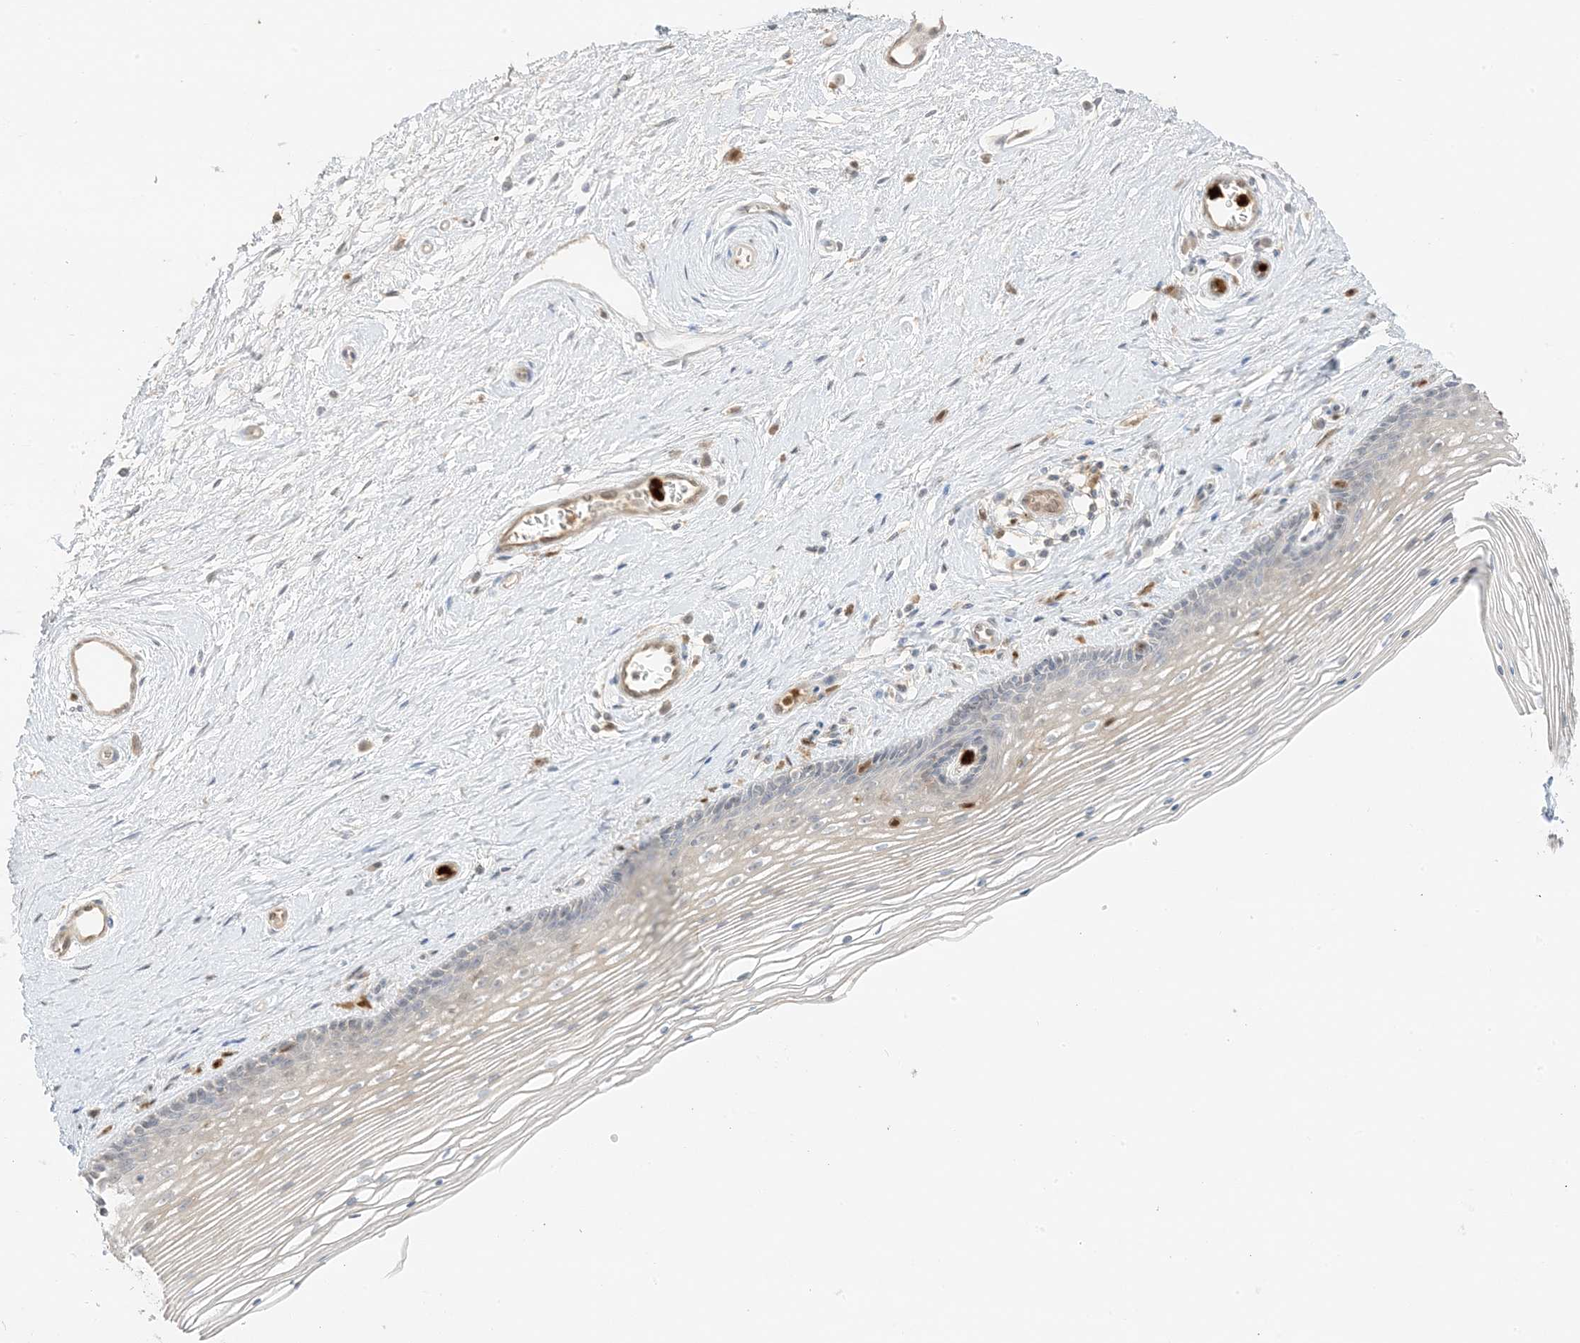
{"staining": {"intensity": "weak", "quantity": "<25%", "location": "nuclear"}, "tissue": "vagina", "cell_type": "Squamous epithelial cells", "image_type": "normal", "snomed": [{"axis": "morphology", "description": "Normal tissue, NOS"}, {"axis": "topography", "description": "Vagina"}], "caption": "This is a image of IHC staining of normal vagina, which shows no expression in squamous epithelial cells.", "gene": "GCA", "patient": {"sex": "female", "age": 46}}